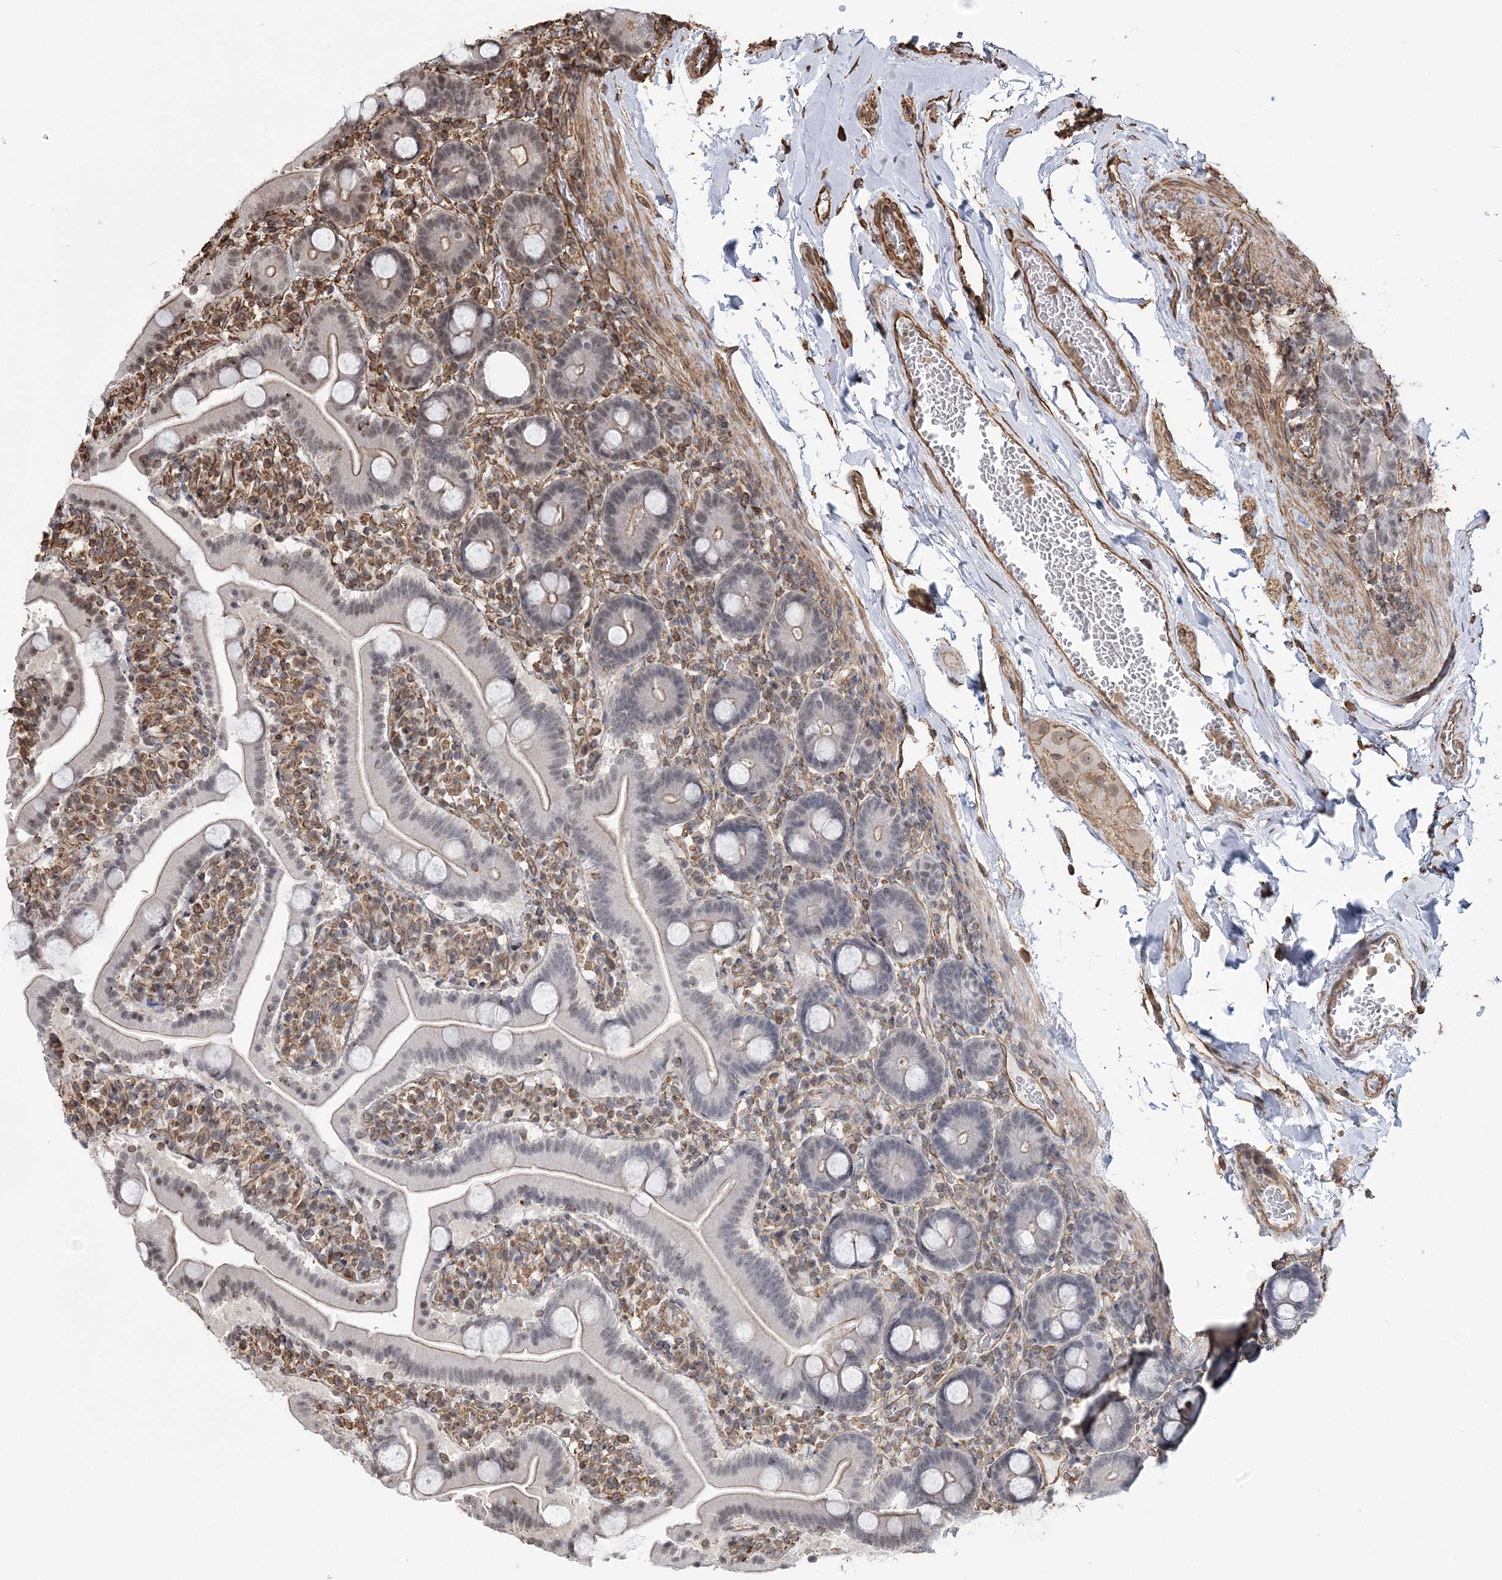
{"staining": {"intensity": "weak", "quantity": "25%-75%", "location": "nuclear"}, "tissue": "duodenum", "cell_type": "Glandular cells", "image_type": "normal", "snomed": [{"axis": "morphology", "description": "Normal tissue, NOS"}, {"axis": "topography", "description": "Duodenum"}], "caption": "Weak nuclear positivity is seen in about 25%-75% of glandular cells in normal duodenum. (IHC, brightfield microscopy, high magnification).", "gene": "ATP11B", "patient": {"sex": "male", "age": 55}}